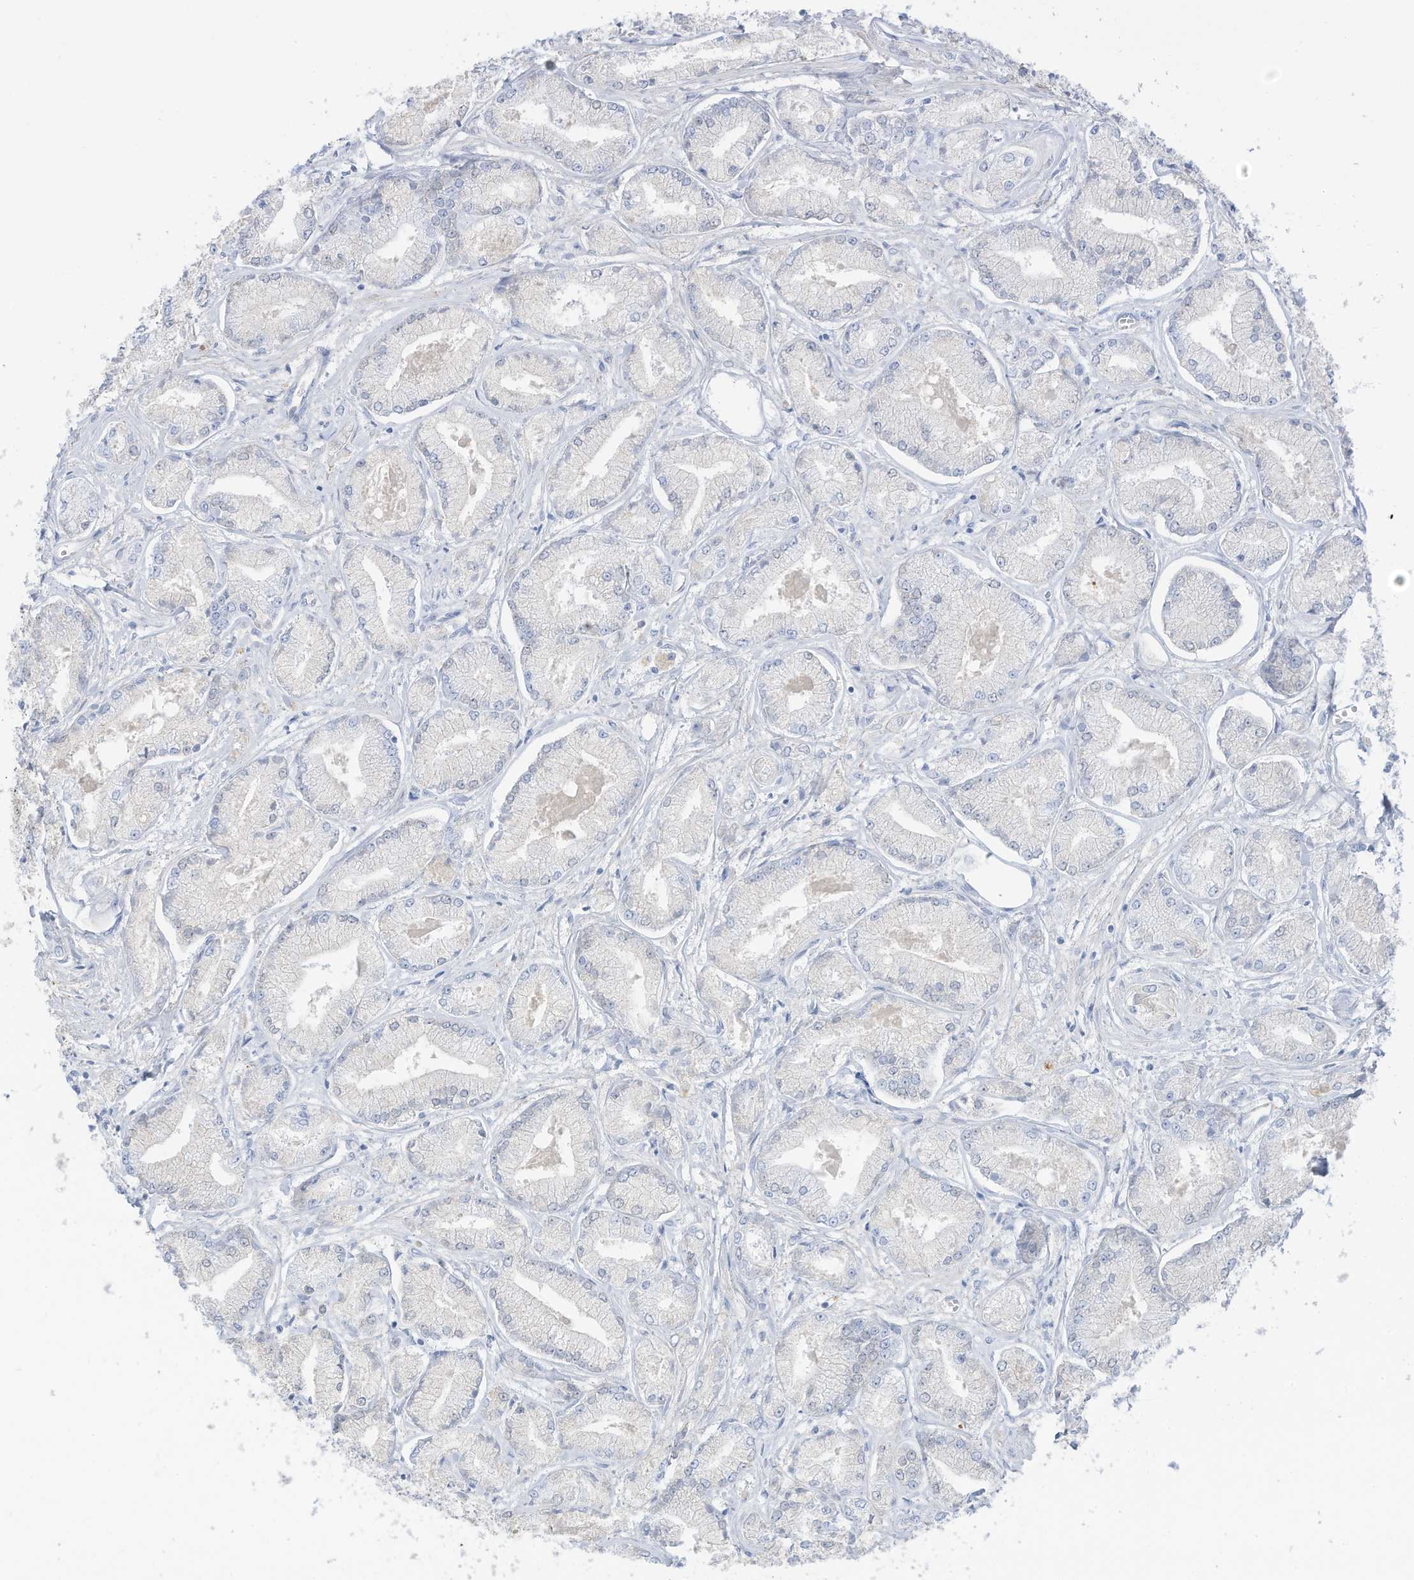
{"staining": {"intensity": "negative", "quantity": "none", "location": "none"}, "tissue": "prostate cancer", "cell_type": "Tumor cells", "image_type": "cancer", "snomed": [{"axis": "morphology", "description": "Adenocarcinoma, Low grade"}, {"axis": "topography", "description": "Prostate"}], "caption": "Immunohistochemical staining of human adenocarcinoma (low-grade) (prostate) exhibits no significant positivity in tumor cells.", "gene": "HSD17B13", "patient": {"sex": "male", "age": 60}}